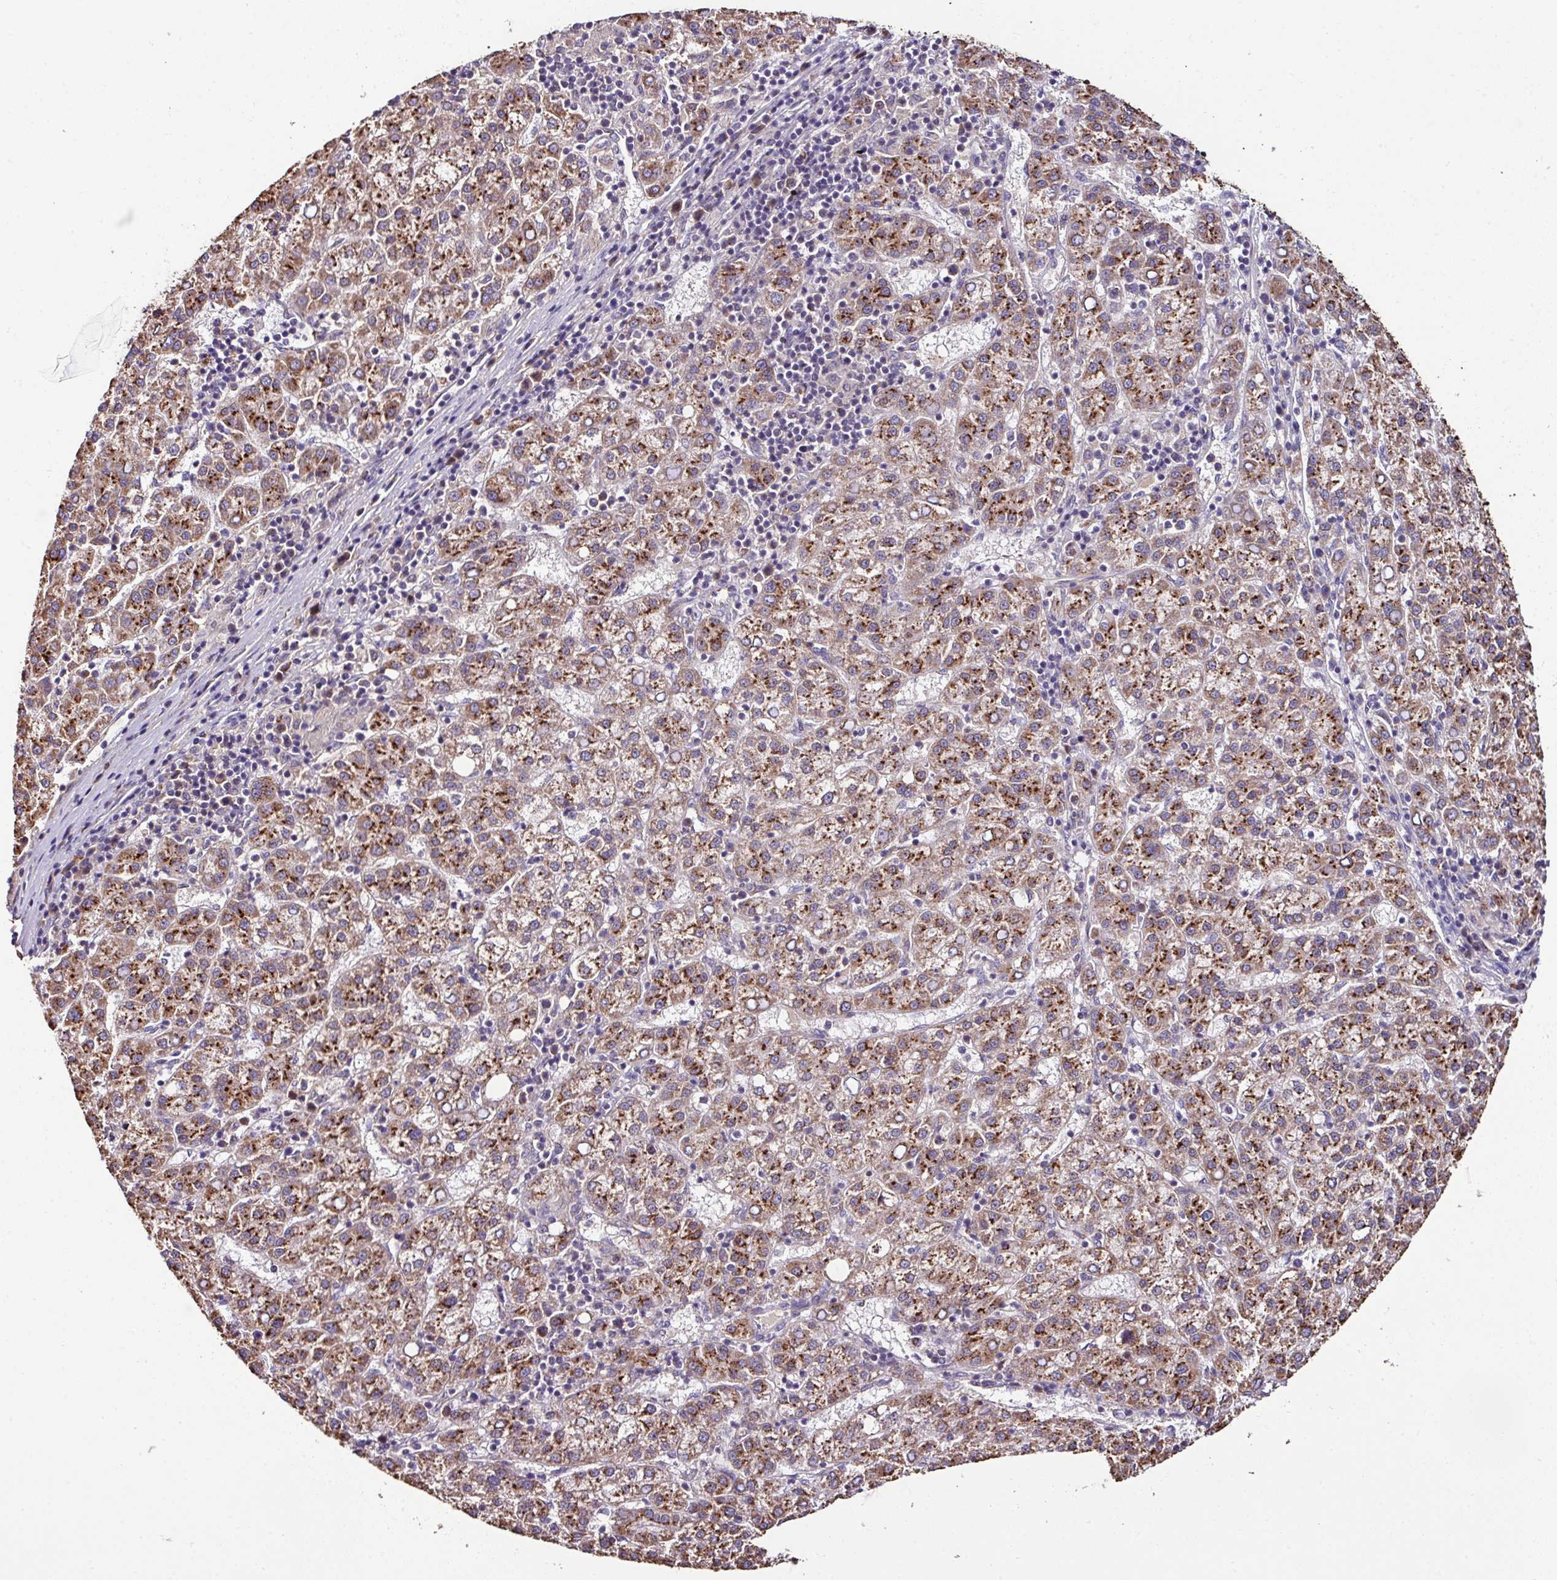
{"staining": {"intensity": "moderate", "quantity": ">75%", "location": "cytoplasmic/membranous"}, "tissue": "liver cancer", "cell_type": "Tumor cells", "image_type": "cancer", "snomed": [{"axis": "morphology", "description": "Carcinoma, Hepatocellular, NOS"}, {"axis": "topography", "description": "Liver"}], "caption": "Moderate cytoplasmic/membranous protein positivity is appreciated in approximately >75% of tumor cells in liver cancer.", "gene": "CPD", "patient": {"sex": "female", "age": 58}}